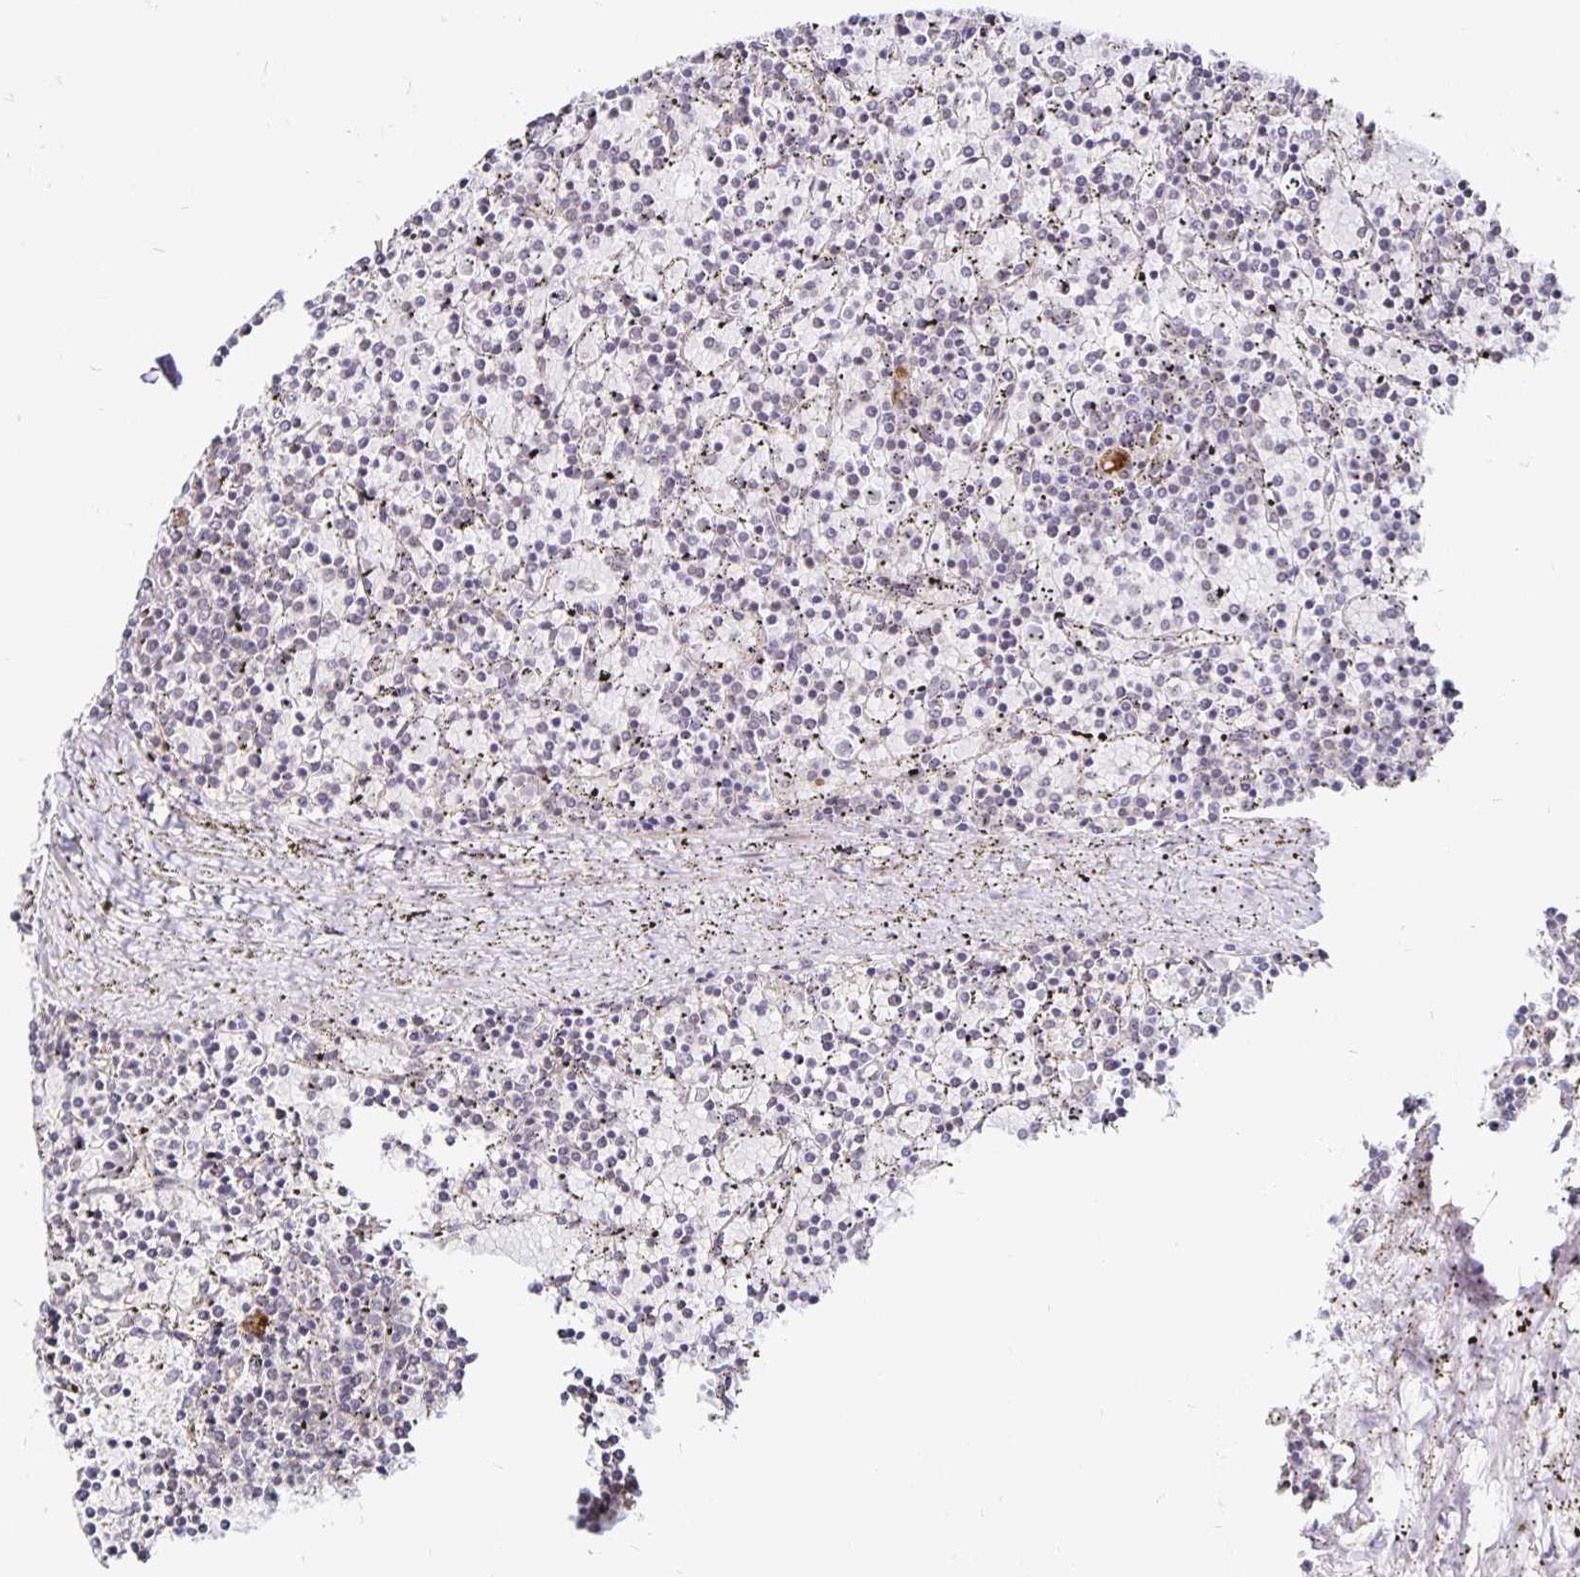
{"staining": {"intensity": "negative", "quantity": "none", "location": "none"}, "tissue": "lymphoma", "cell_type": "Tumor cells", "image_type": "cancer", "snomed": [{"axis": "morphology", "description": "Malignant lymphoma, non-Hodgkin's type, Low grade"}, {"axis": "topography", "description": "Spleen"}], "caption": "Tumor cells show no significant protein expression in malignant lymphoma, non-Hodgkin's type (low-grade). (Immunohistochemistry, brightfield microscopy, high magnification).", "gene": "CYP27A1", "patient": {"sex": "female", "age": 77}}